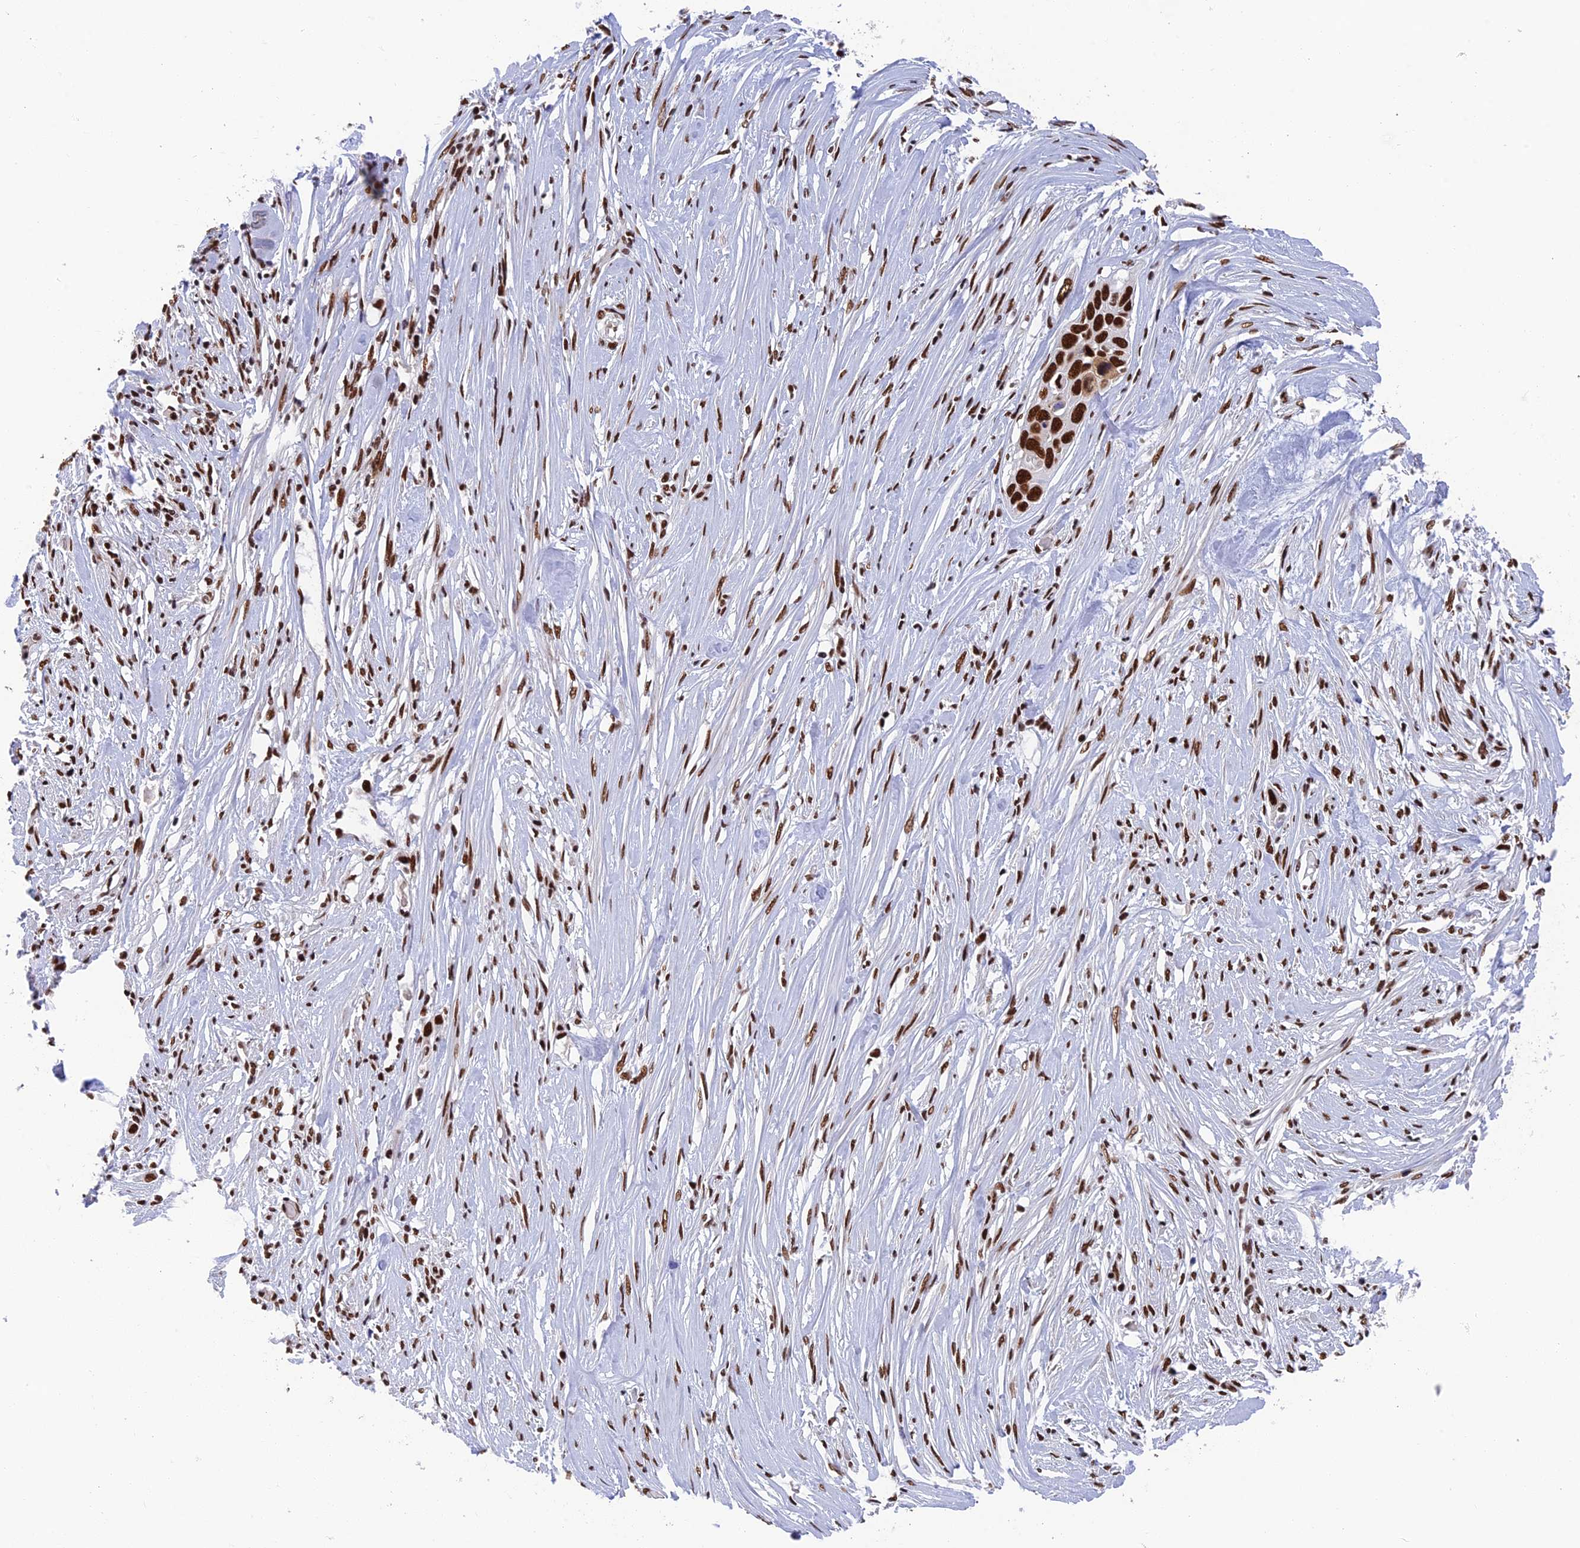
{"staining": {"intensity": "strong", "quantity": ">75%", "location": "nuclear"}, "tissue": "pancreatic cancer", "cell_type": "Tumor cells", "image_type": "cancer", "snomed": [{"axis": "morphology", "description": "Adenocarcinoma, NOS"}, {"axis": "topography", "description": "Pancreas"}], "caption": "Protein analysis of pancreatic cancer tissue exhibits strong nuclear staining in about >75% of tumor cells.", "gene": "EEF1AKMT3", "patient": {"sex": "female", "age": 60}}